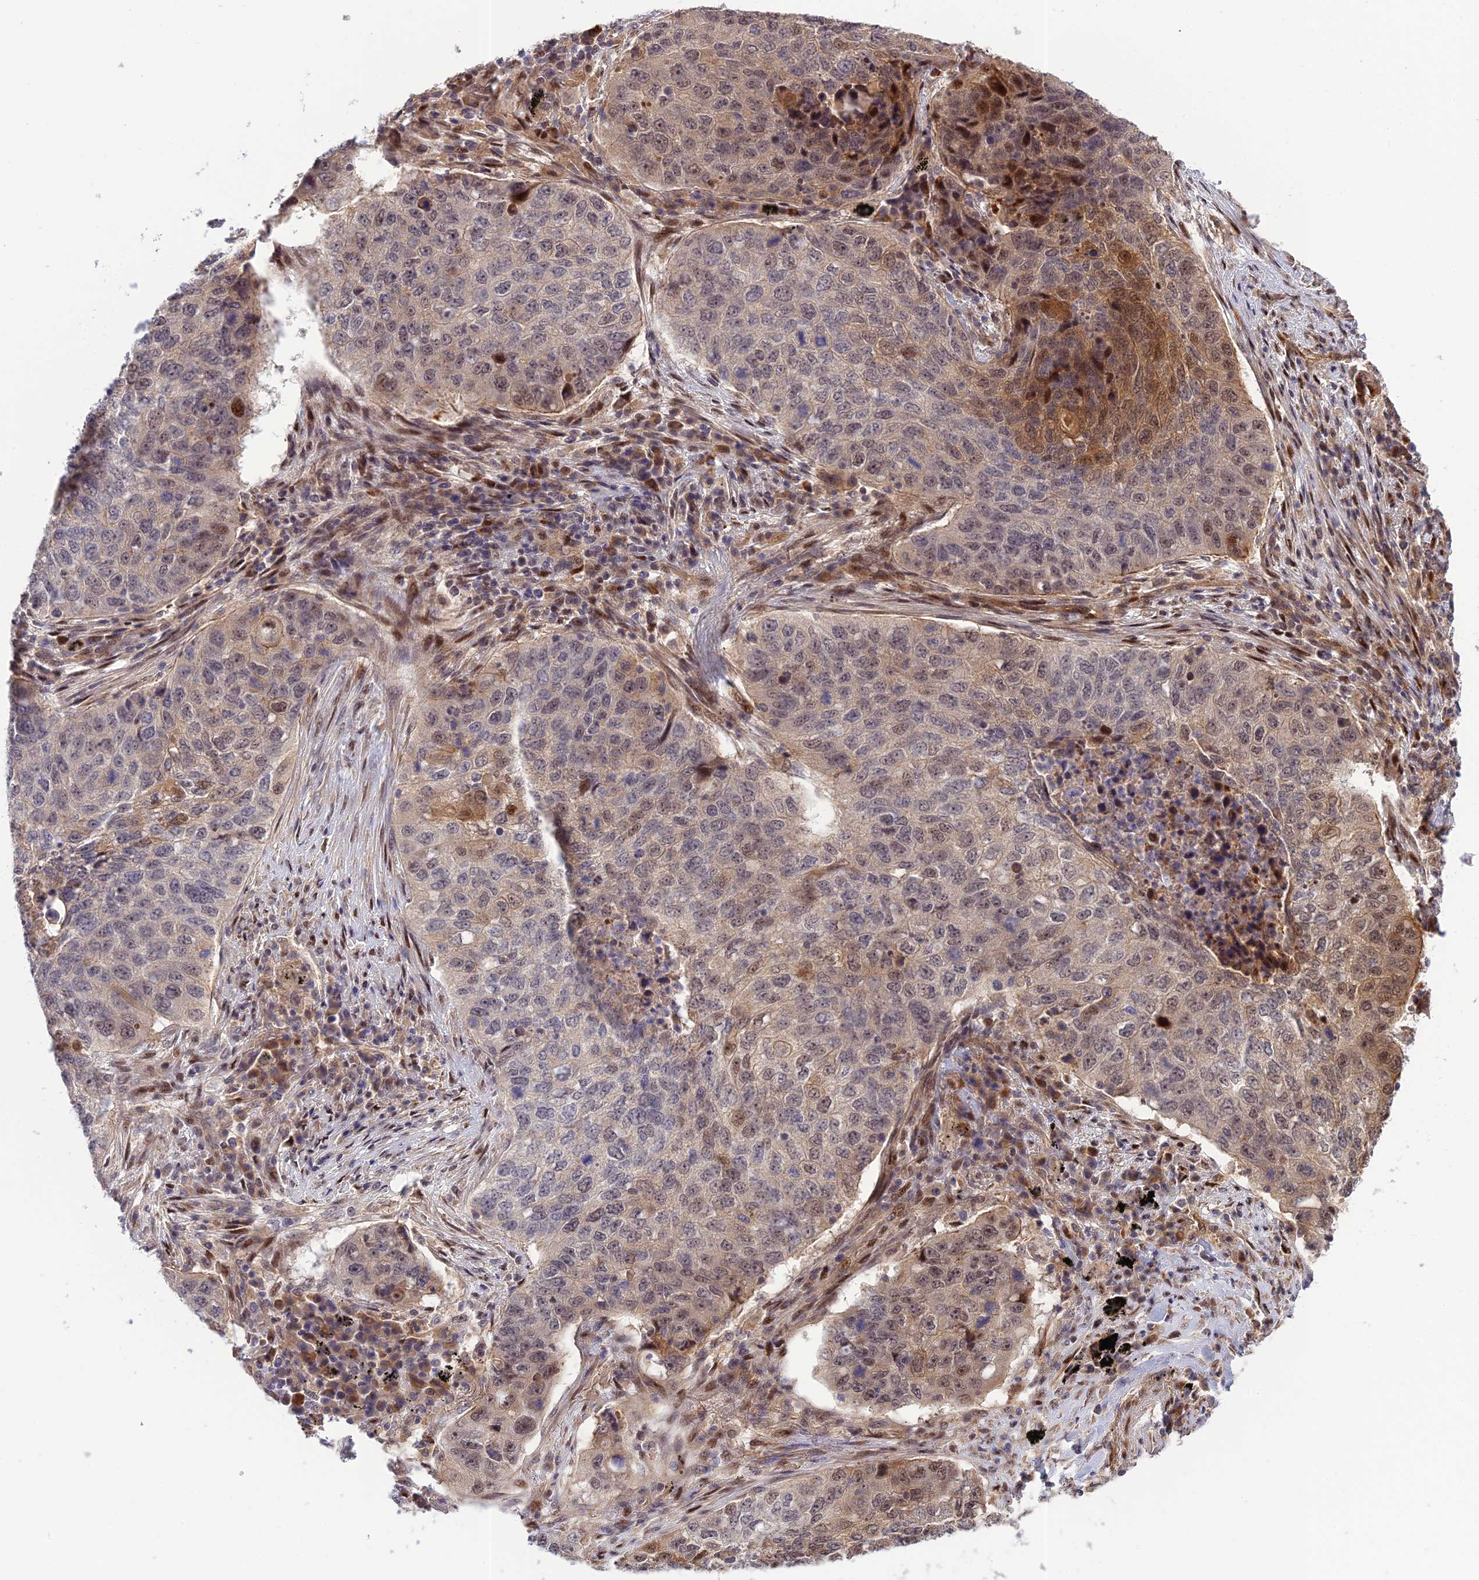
{"staining": {"intensity": "moderate", "quantity": "<25%", "location": "cytoplasmic/membranous,nuclear"}, "tissue": "lung cancer", "cell_type": "Tumor cells", "image_type": "cancer", "snomed": [{"axis": "morphology", "description": "Squamous cell carcinoma, NOS"}, {"axis": "topography", "description": "Lung"}], "caption": "Protein analysis of squamous cell carcinoma (lung) tissue displays moderate cytoplasmic/membranous and nuclear positivity in approximately <25% of tumor cells.", "gene": "ZNF584", "patient": {"sex": "female", "age": 63}}